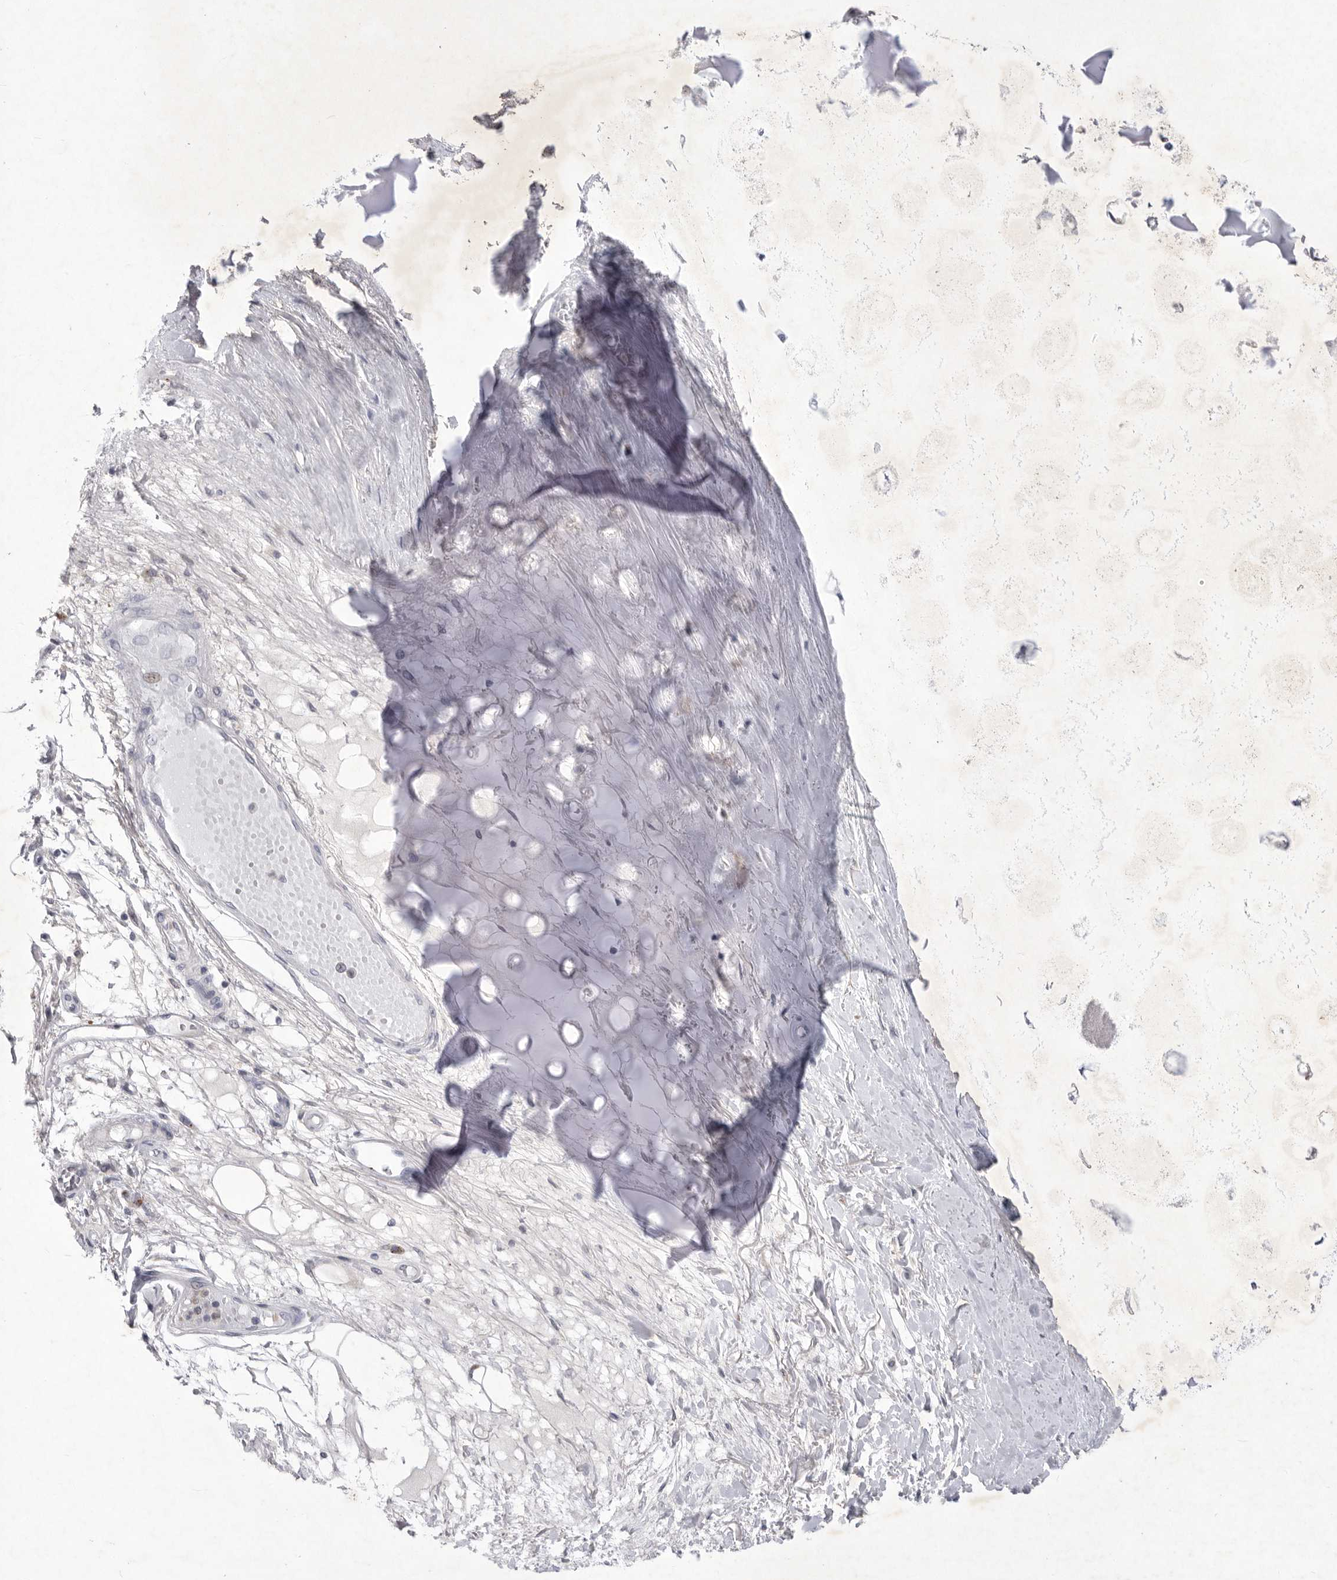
{"staining": {"intensity": "negative", "quantity": "none", "location": "none"}, "tissue": "adipose tissue", "cell_type": "Adipocytes", "image_type": "normal", "snomed": [{"axis": "morphology", "description": "Normal tissue, NOS"}, {"axis": "topography", "description": "Bronchus"}], "caption": "Immunohistochemistry (IHC) of benign human adipose tissue displays no expression in adipocytes.", "gene": "SIGLEC10", "patient": {"sex": "male", "age": 66}}